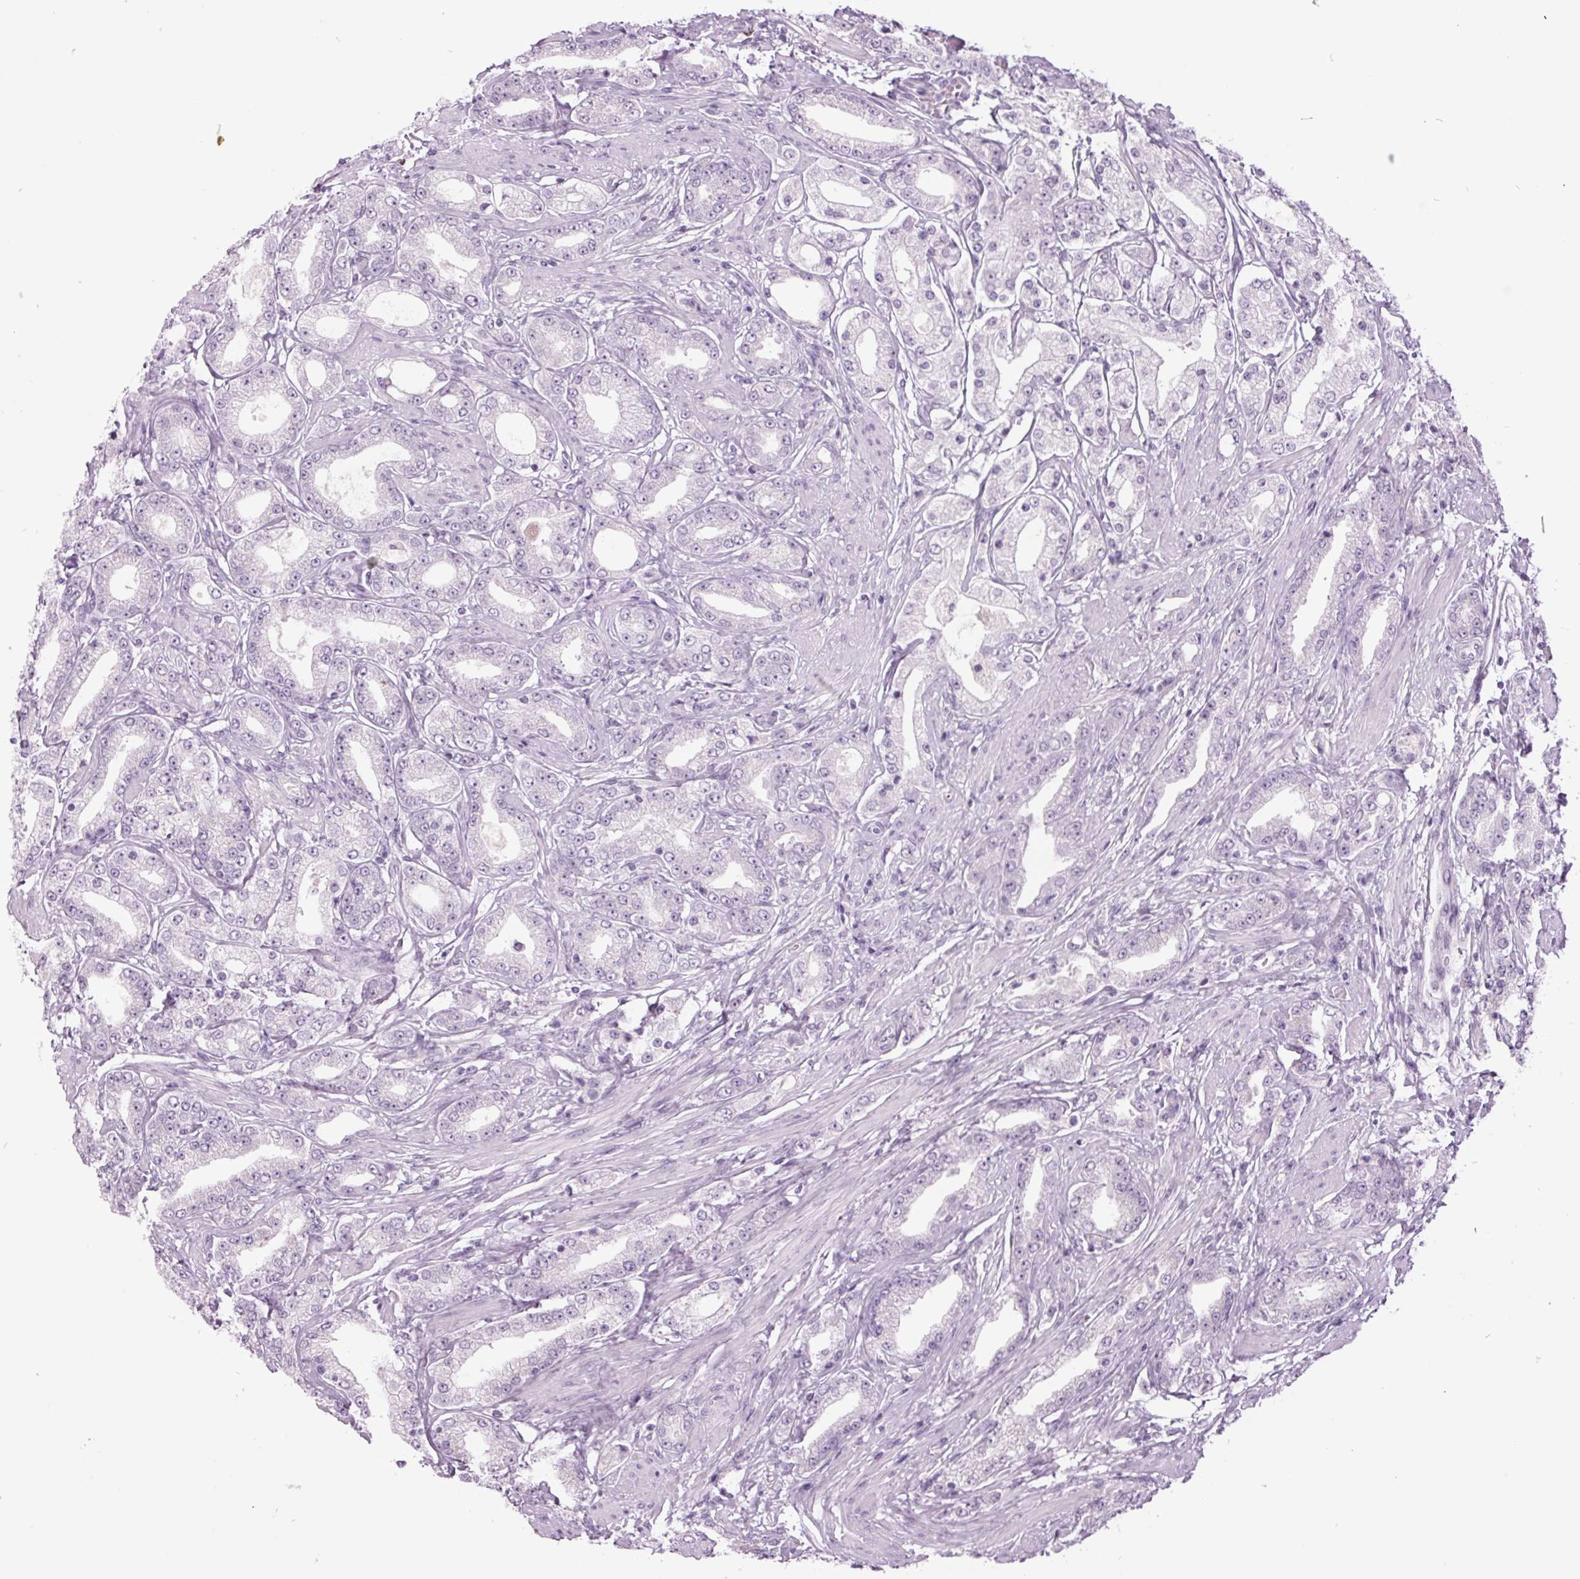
{"staining": {"intensity": "negative", "quantity": "none", "location": "none"}, "tissue": "prostate cancer", "cell_type": "Tumor cells", "image_type": "cancer", "snomed": [{"axis": "morphology", "description": "Adenocarcinoma, High grade"}, {"axis": "topography", "description": "Prostate"}], "caption": "This is a histopathology image of immunohistochemistry (IHC) staining of prostate adenocarcinoma (high-grade), which shows no positivity in tumor cells.", "gene": "ODAD2", "patient": {"sex": "male", "age": 67}}